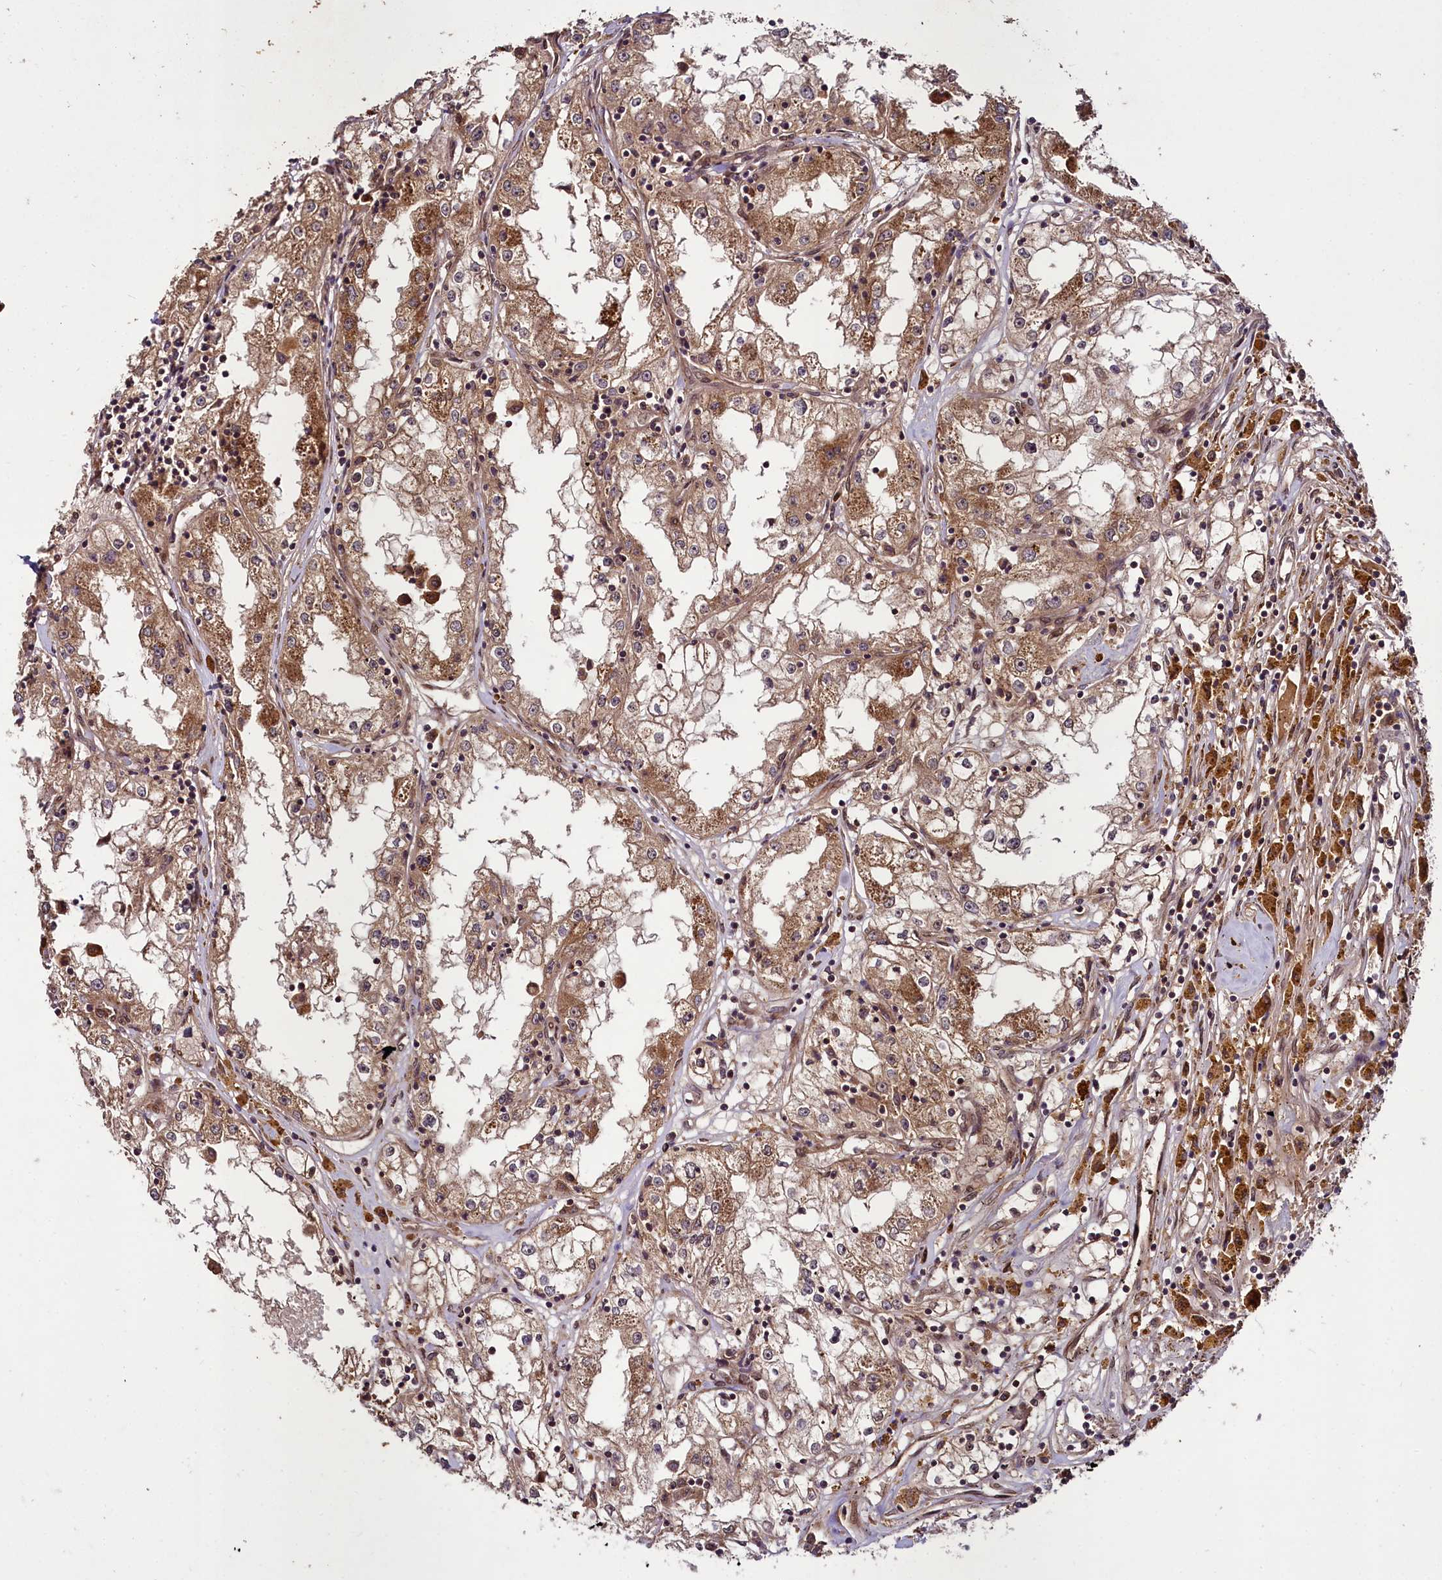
{"staining": {"intensity": "moderate", "quantity": ">75%", "location": "cytoplasmic/membranous"}, "tissue": "renal cancer", "cell_type": "Tumor cells", "image_type": "cancer", "snomed": [{"axis": "morphology", "description": "Adenocarcinoma, NOS"}, {"axis": "topography", "description": "Kidney"}], "caption": "A brown stain labels moderate cytoplasmic/membranous positivity of a protein in human renal cancer (adenocarcinoma) tumor cells.", "gene": "DCP1B", "patient": {"sex": "male", "age": 56}}